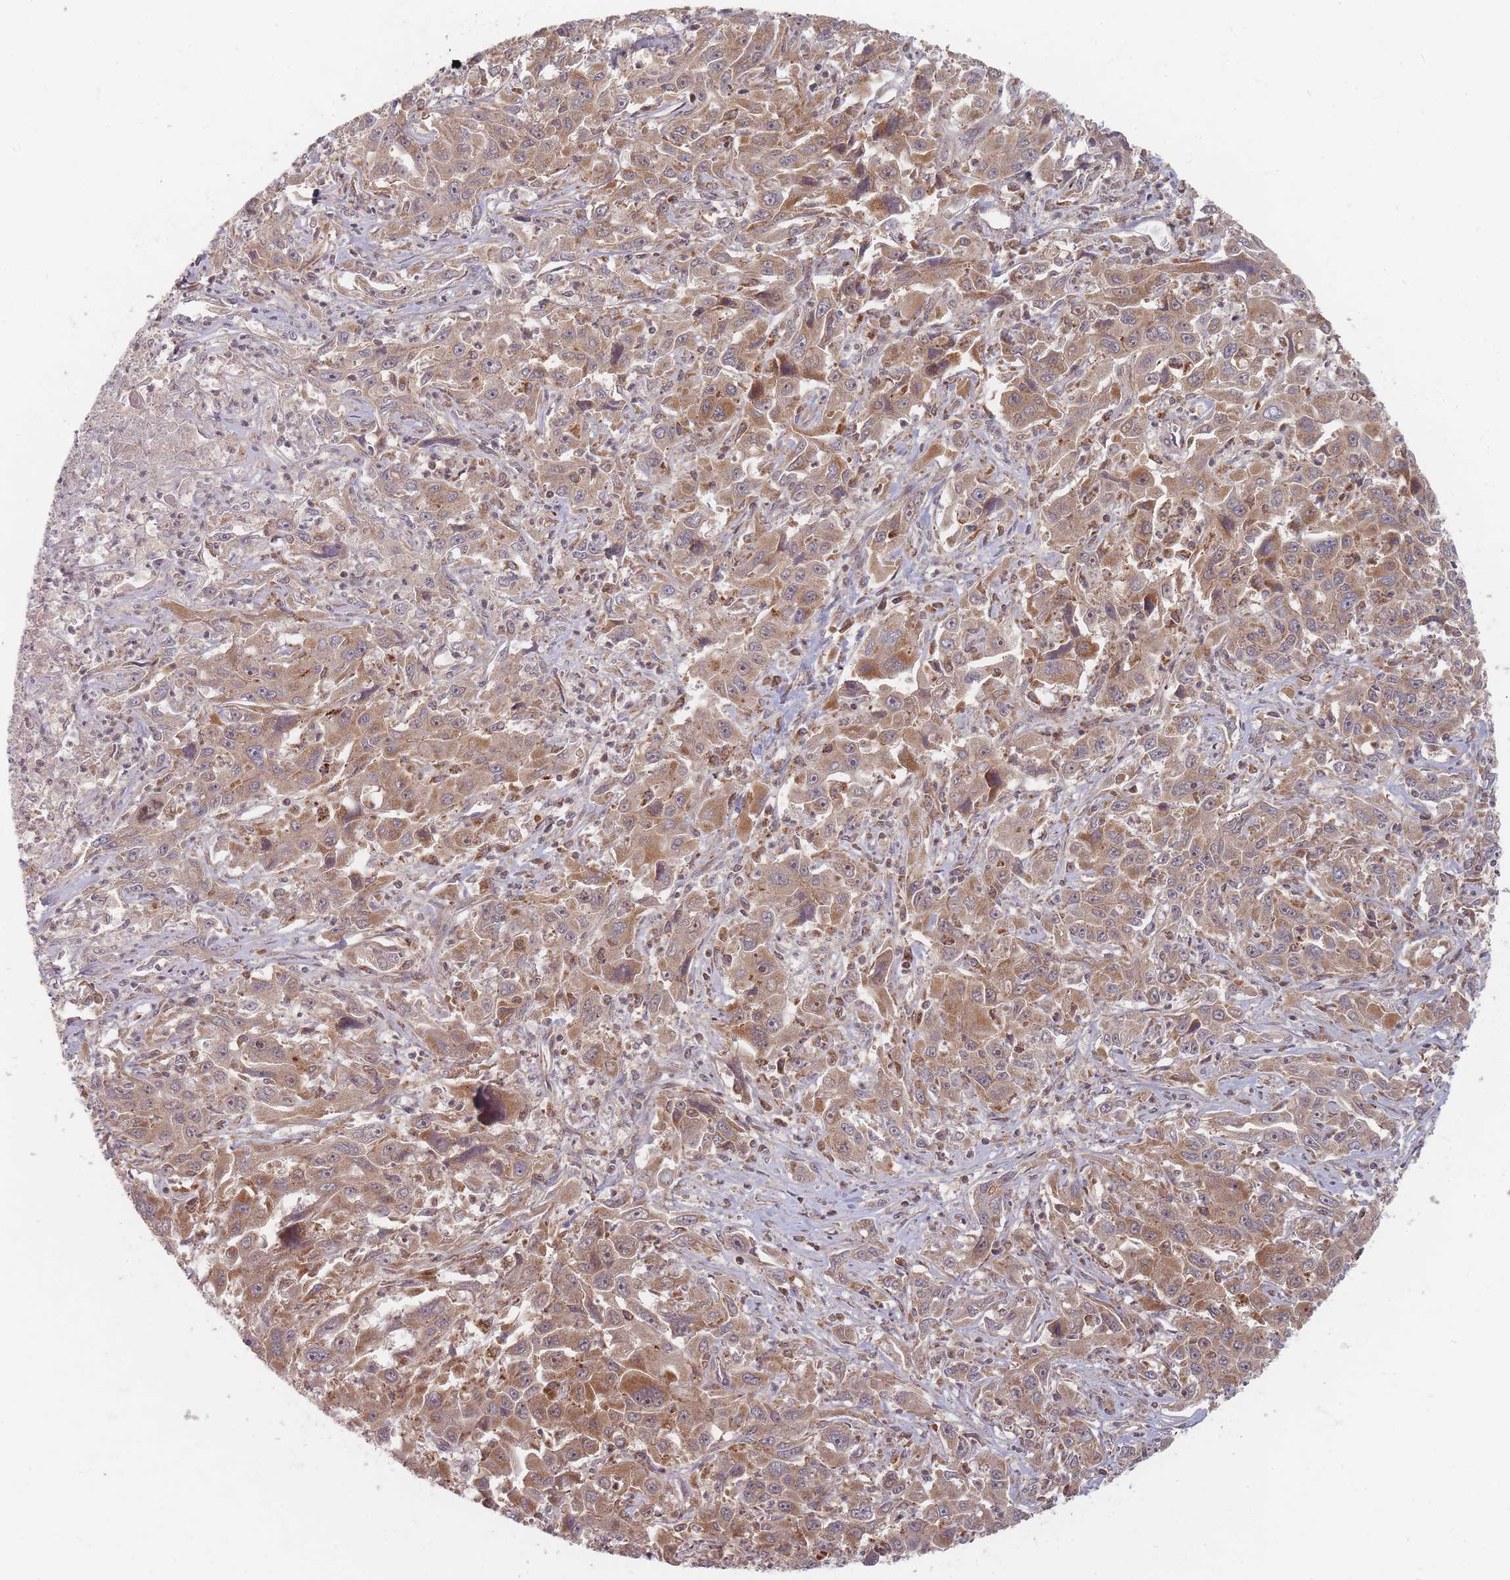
{"staining": {"intensity": "moderate", "quantity": ">75%", "location": "cytoplasmic/membranous"}, "tissue": "liver cancer", "cell_type": "Tumor cells", "image_type": "cancer", "snomed": [{"axis": "morphology", "description": "Carcinoma, Hepatocellular, NOS"}, {"axis": "topography", "description": "Liver"}], "caption": "About >75% of tumor cells in human hepatocellular carcinoma (liver) reveal moderate cytoplasmic/membranous protein positivity as visualized by brown immunohistochemical staining.", "gene": "RADX", "patient": {"sex": "male", "age": 63}}